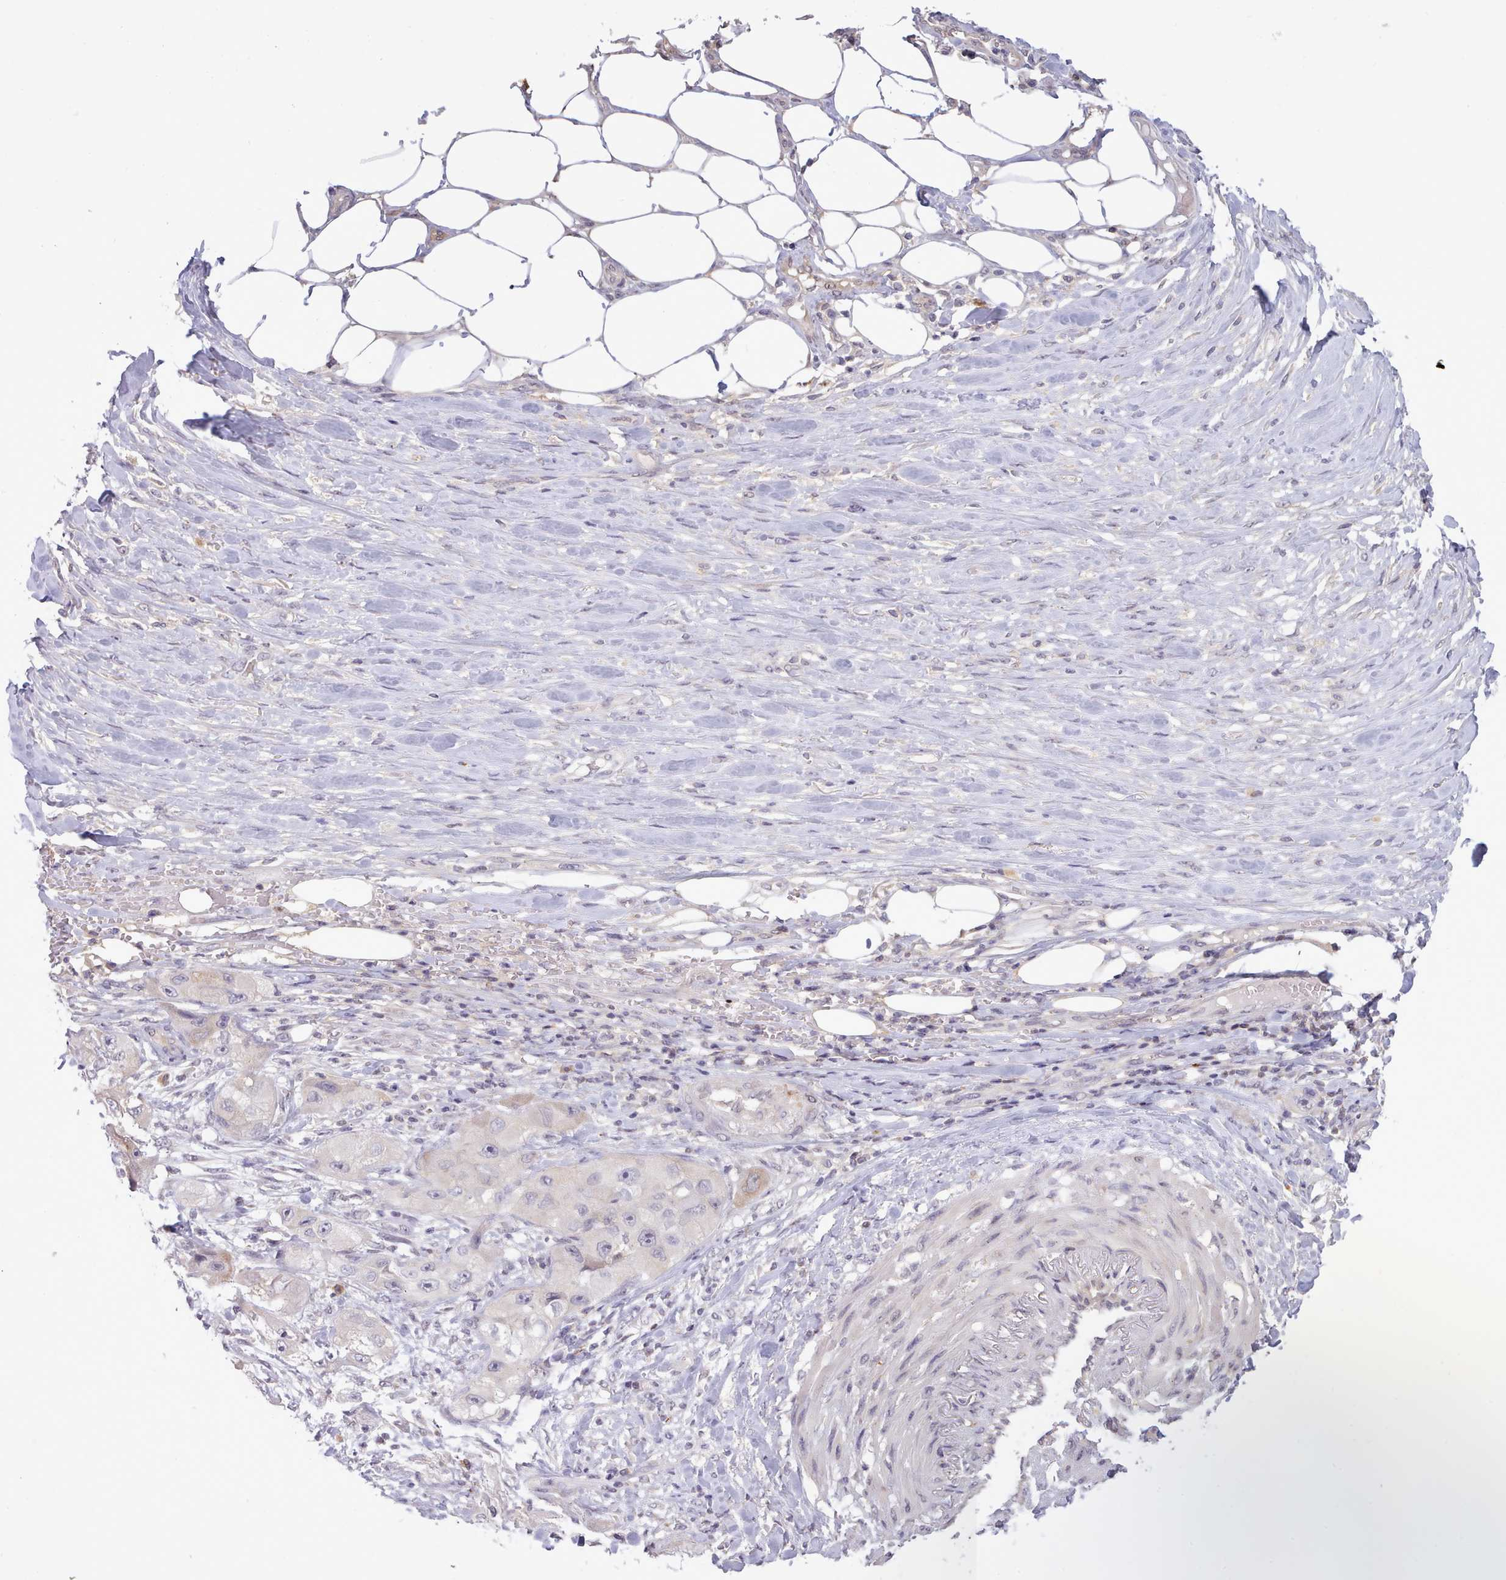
{"staining": {"intensity": "negative", "quantity": "none", "location": "none"}, "tissue": "skin cancer", "cell_type": "Tumor cells", "image_type": "cancer", "snomed": [{"axis": "morphology", "description": "Squamous cell carcinoma, NOS"}, {"axis": "topography", "description": "Skin"}, {"axis": "topography", "description": "Subcutis"}], "caption": "DAB immunohistochemical staining of skin cancer (squamous cell carcinoma) shows no significant positivity in tumor cells. (Immunohistochemistry, brightfield microscopy, high magnification).", "gene": "ARL17A", "patient": {"sex": "male", "age": 73}}